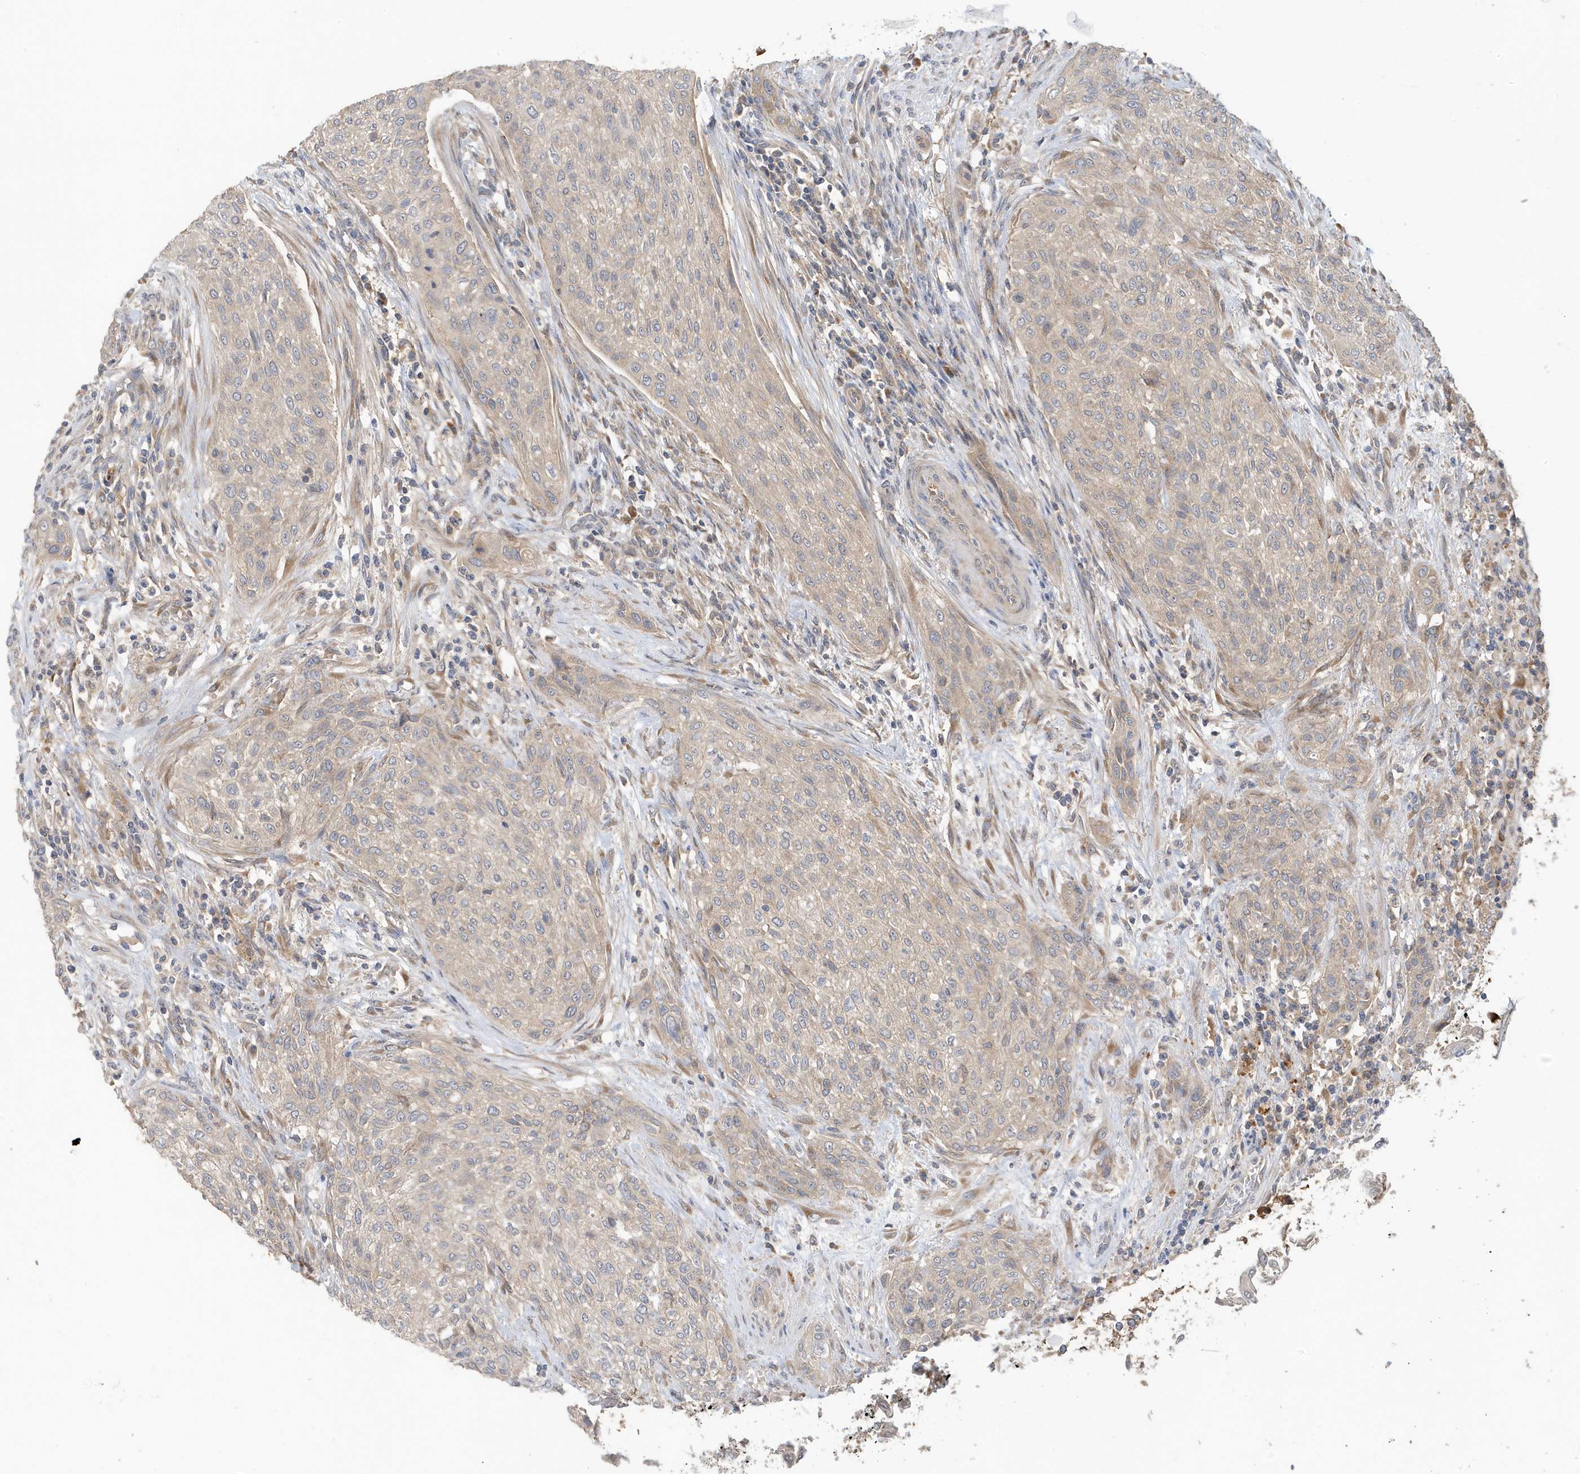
{"staining": {"intensity": "negative", "quantity": "none", "location": "none"}, "tissue": "urothelial cancer", "cell_type": "Tumor cells", "image_type": "cancer", "snomed": [{"axis": "morphology", "description": "Urothelial carcinoma, High grade"}, {"axis": "topography", "description": "Urinary bladder"}], "caption": "Image shows no significant protein positivity in tumor cells of urothelial cancer.", "gene": "LAPTM4A", "patient": {"sex": "male", "age": 35}}